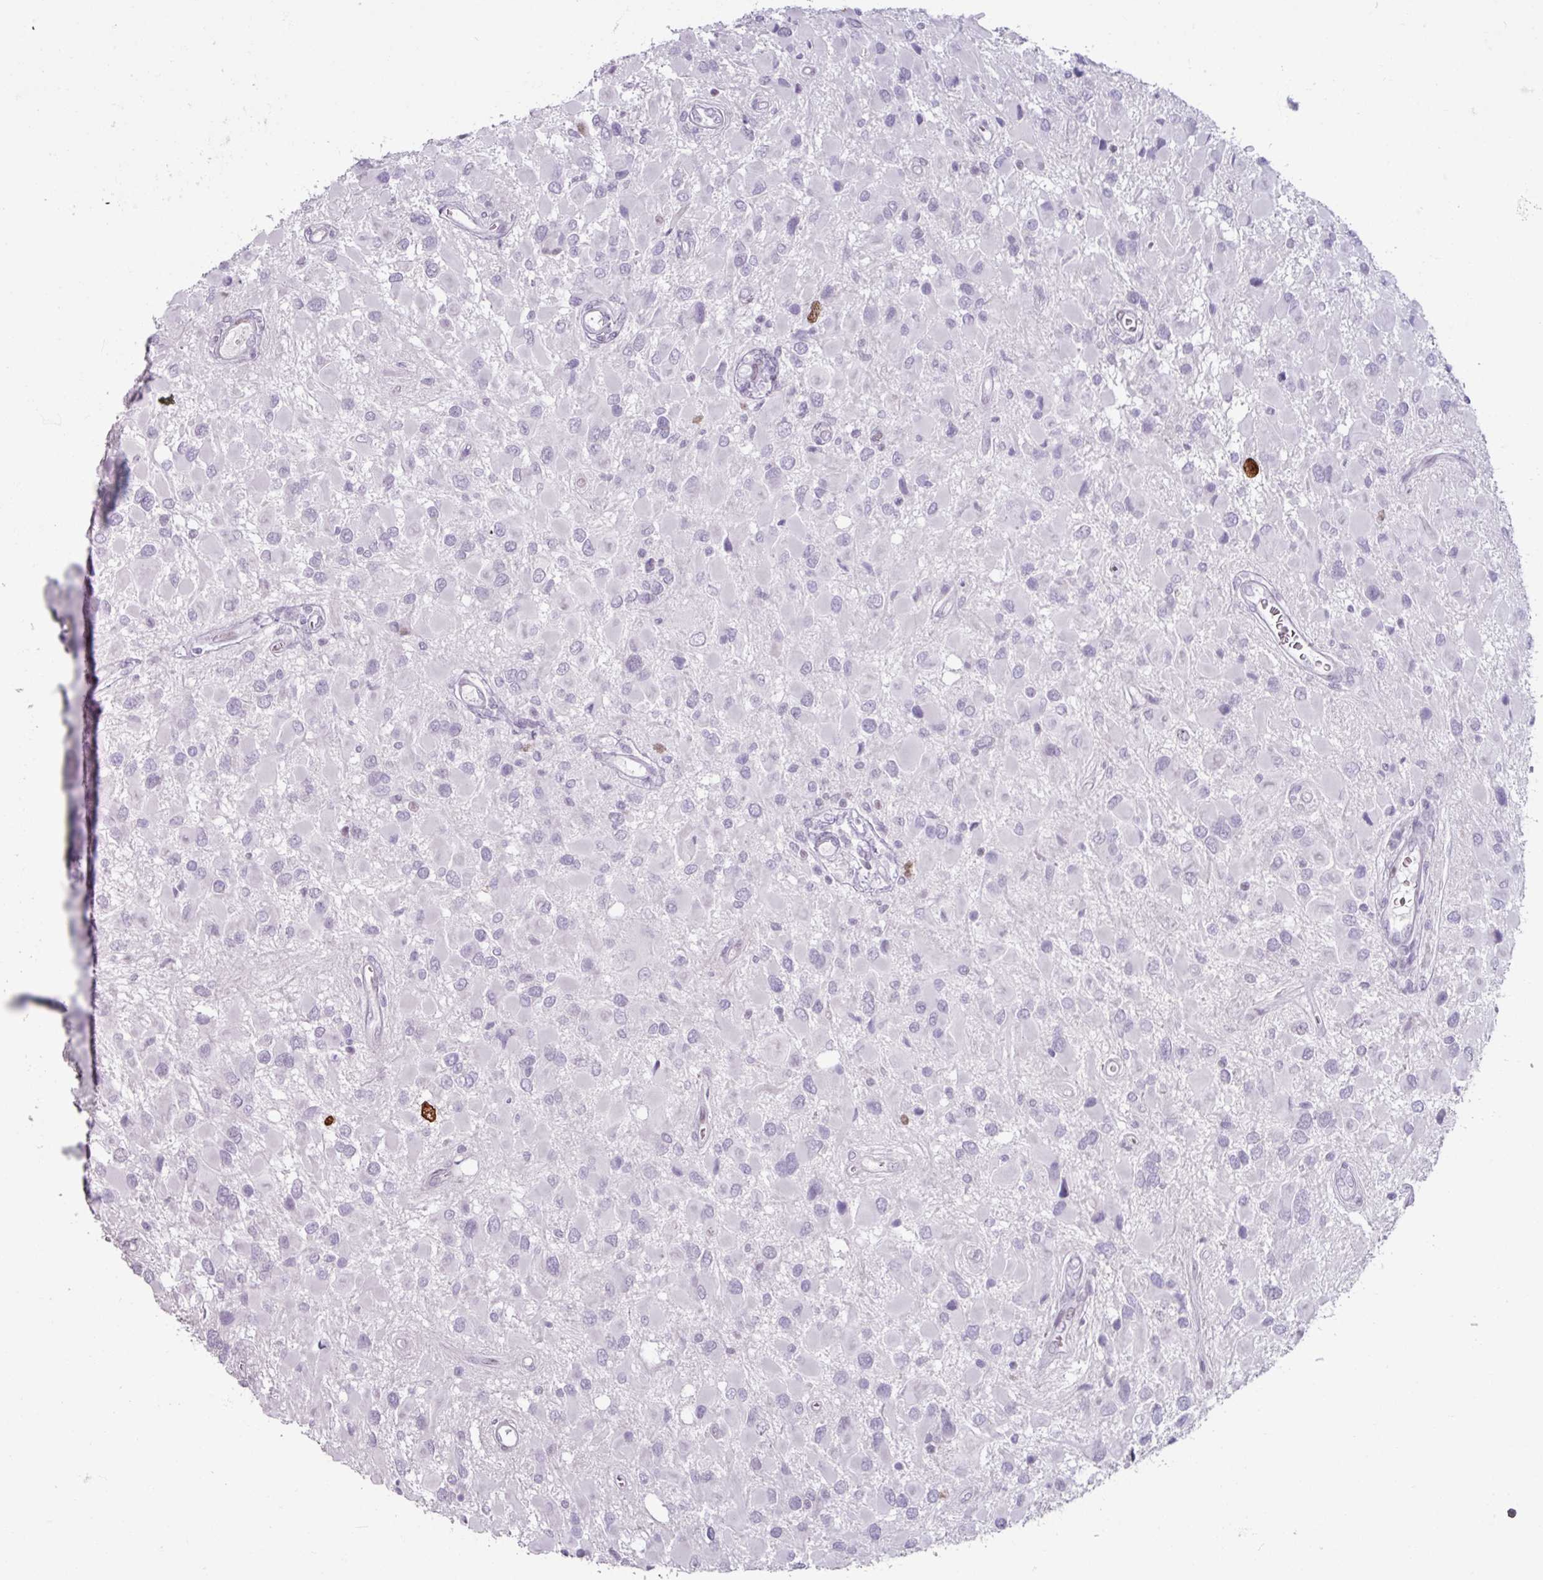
{"staining": {"intensity": "negative", "quantity": "none", "location": "none"}, "tissue": "glioma", "cell_type": "Tumor cells", "image_type": "cancer", "snomed": [{"axis": "morphology", "description": "Glioma, malignant, High grade"}, {"axis": "topography", "description": "Brain"}], "caption": "Tumor cells show no significant positivity in glioma.", "gene": "ATAD2", "patient": {"sex": "male", "age": 53}}